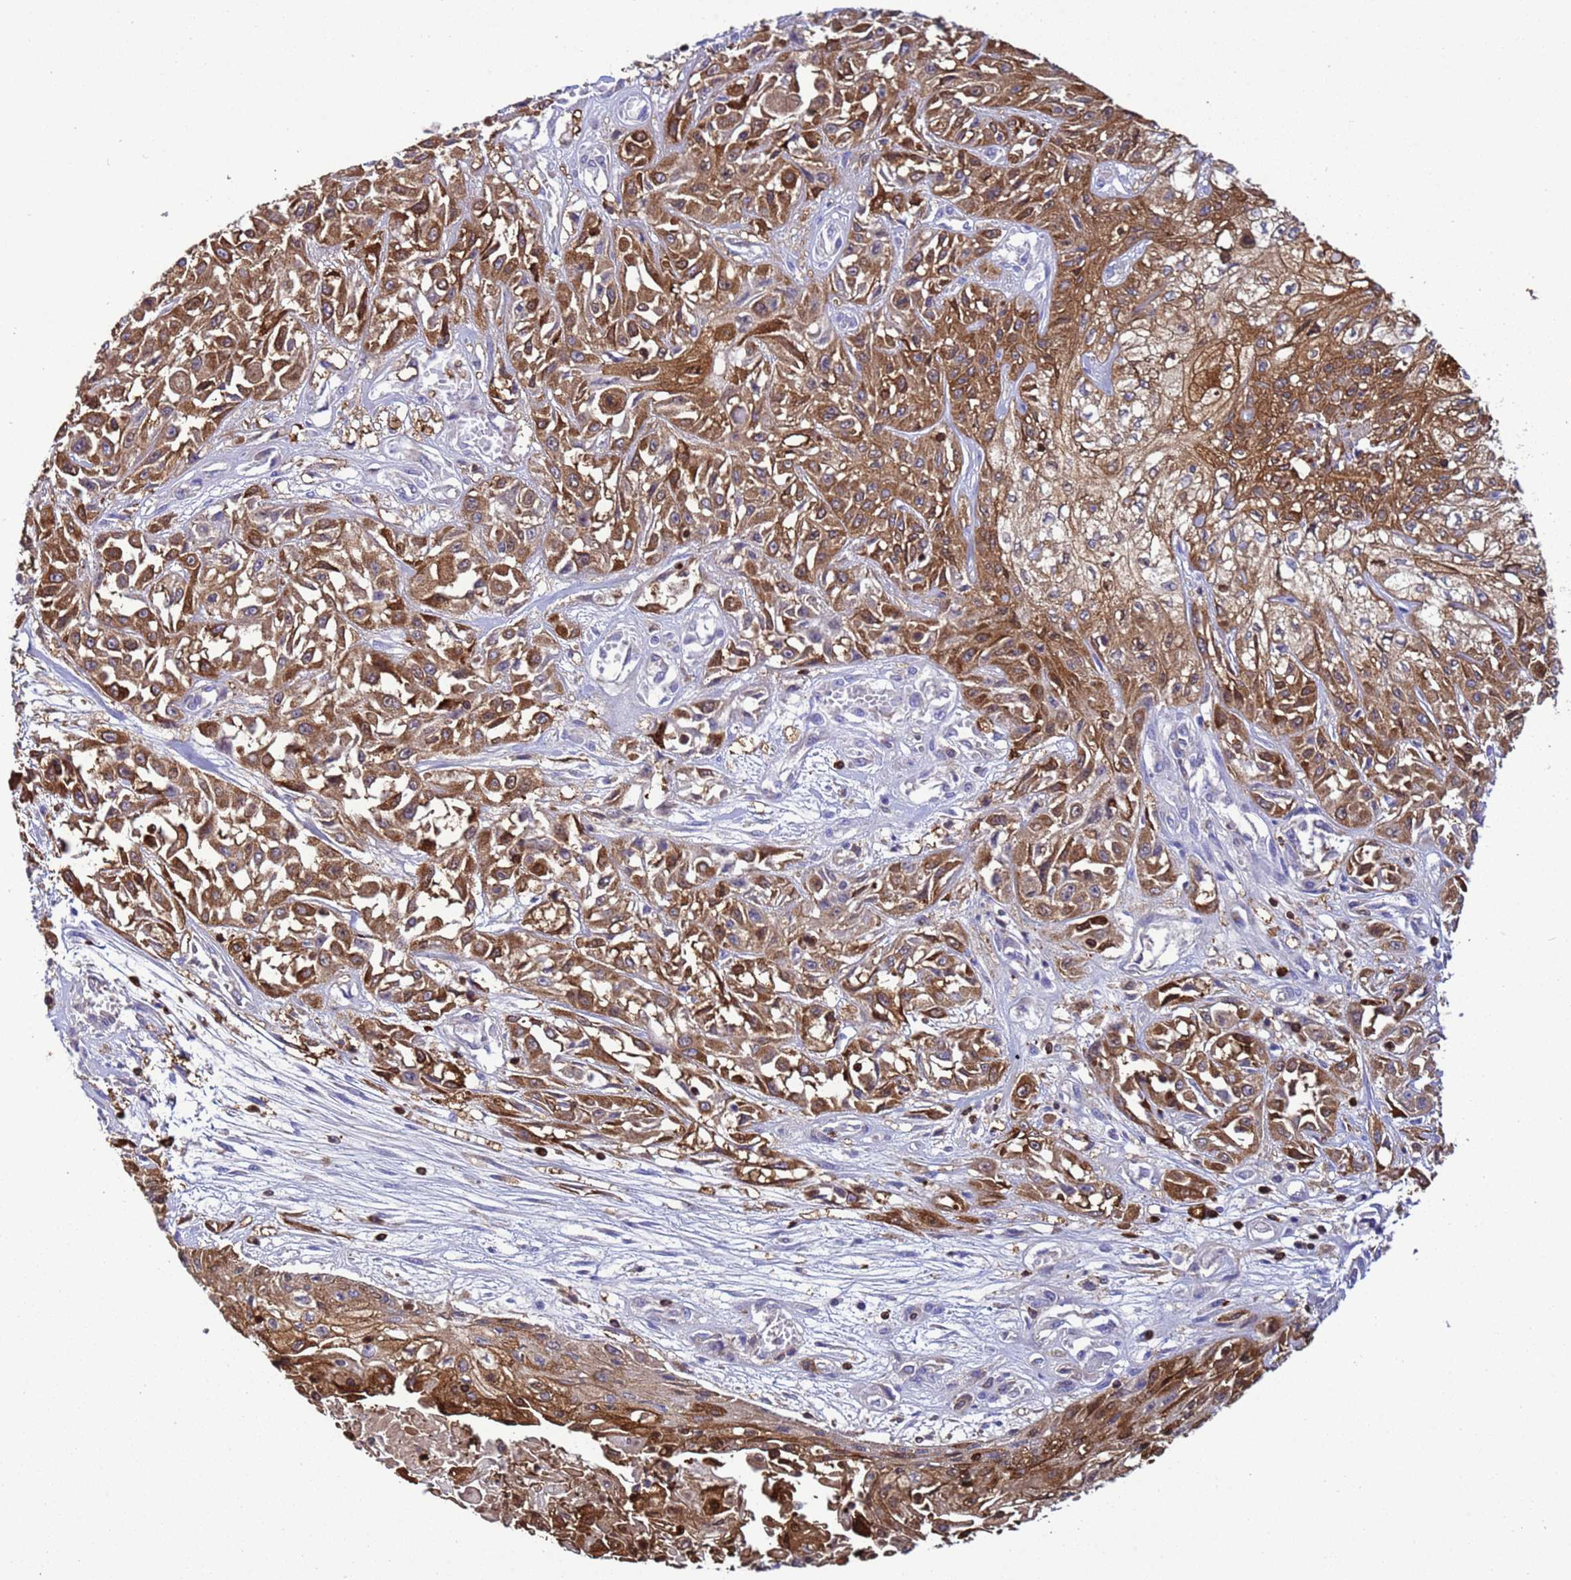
{"staining": {"intensity": "moderate", "quantity": ">75%", "location": "cytoplasmic/membranous"}, "tissue": "skin cancer", "cell_type": "Tumor cells", "image_type": "cancer", "snomed": [{"axis": "morphology", "description": "Squamous cell carcinoma, NOS"}, {"axis": "morphology", "description": "Squamous cell carcinoma, metastatic, NOS"}, {"axis": "topography", "description": "Skin"}, {"axis": "topography", "description": "Lymph node"}], "caption": "Skin cancer (metastatic squamous cell carcinoma) tissue demonstrates moderate cytoplasmic/membranous positivity in about >75% of tumor cells", "gene": "EZR", "patient": {"sex": "male", "age": 75}}